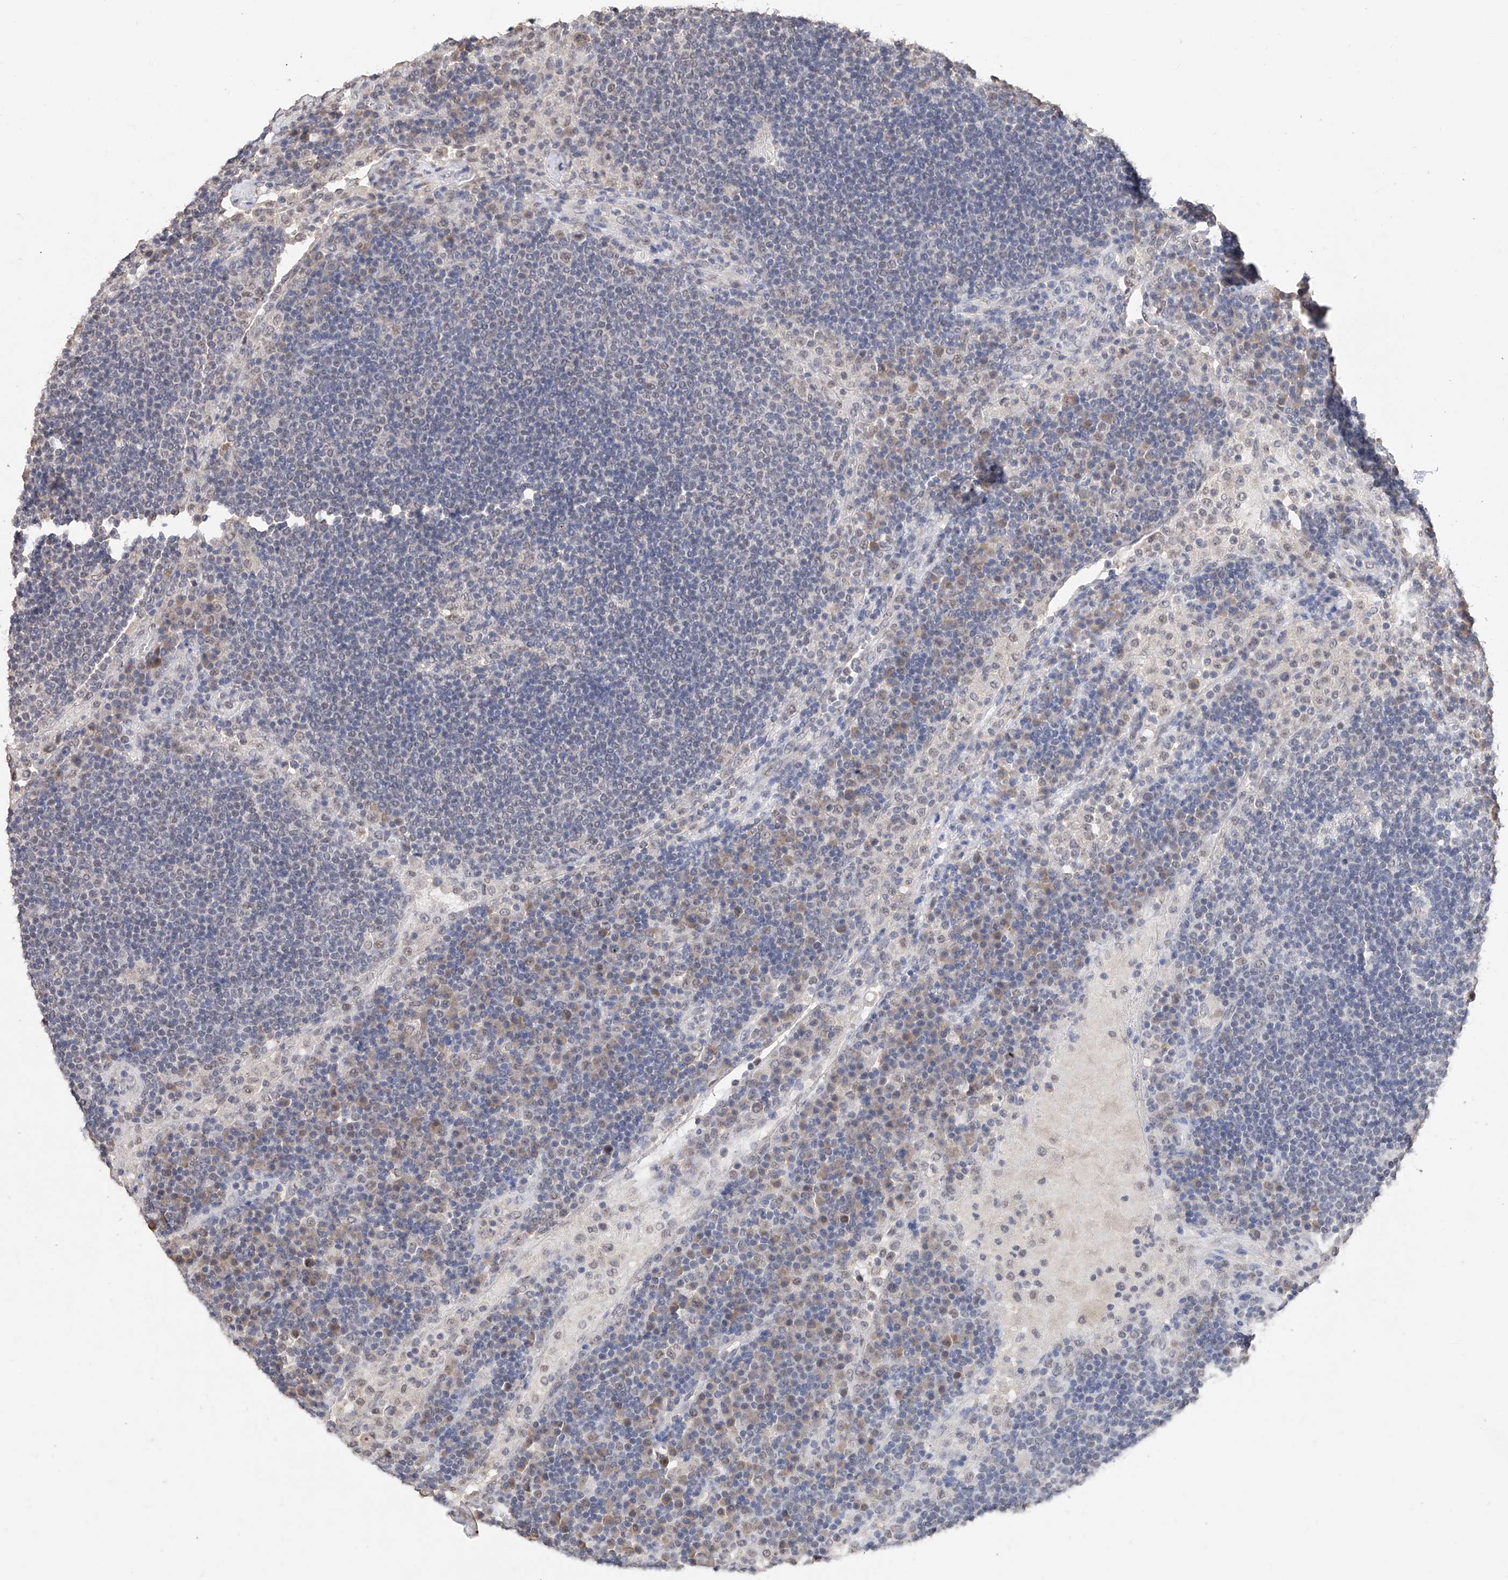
{"staining": {"intensity": "negative", "quantity": "none", "location": "none"}, "tissue": "lymph node", "cell_type": "Germinal center cells", "image_type": "normal", "snomed": [{"axis": "morphology", "description": "Normal tissue, NOS"}, {"axis": "topography", "description": "Lymph node"}], "caption": "A high-resolution histopathology image shows immunohistochemistry staining of unremarkable lymph node, which shows no significant staining in germinal center cells.", "gene": "DMAP1", "patient": {"sex": "female", "age": 53}}